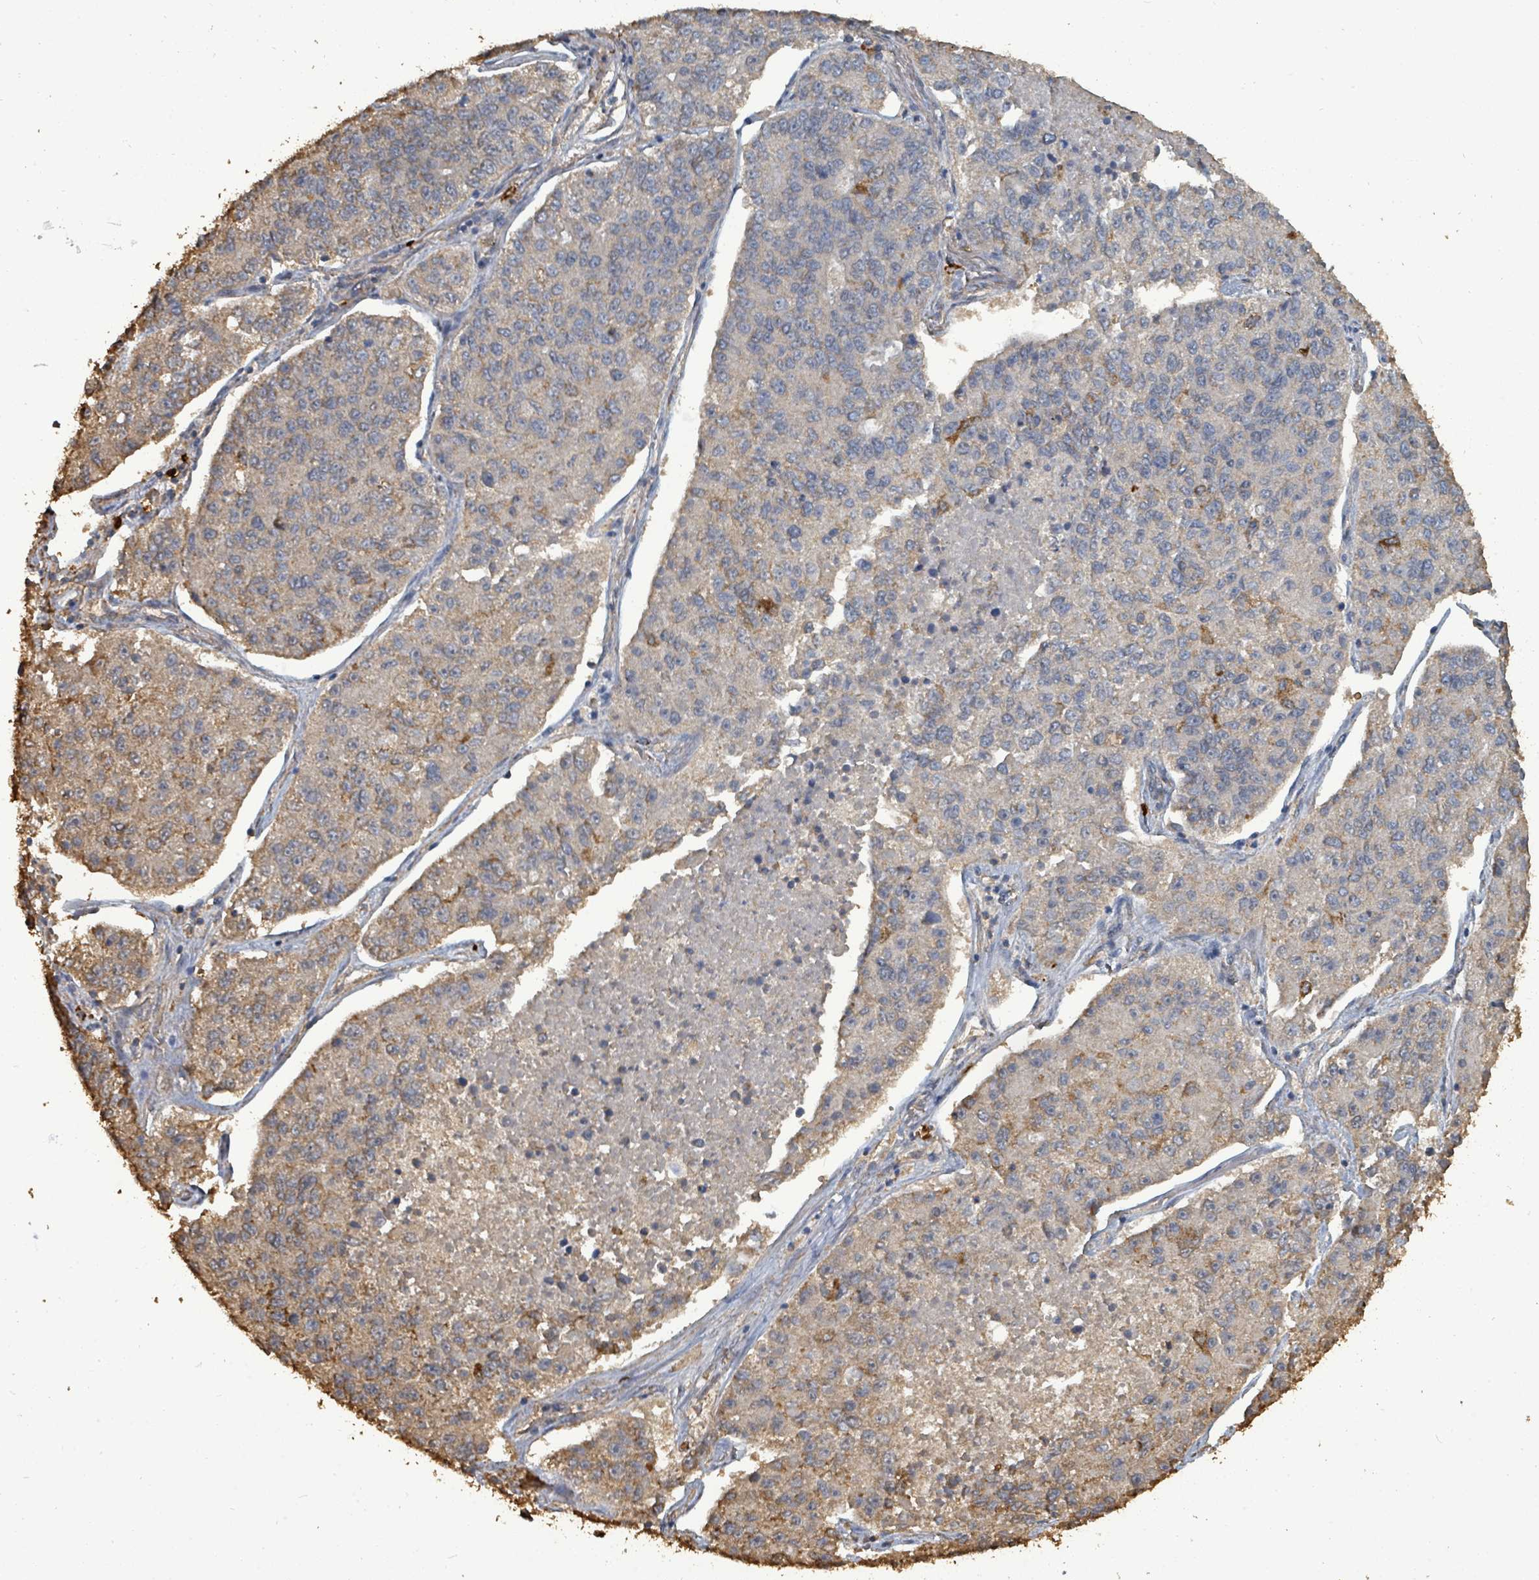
{"staining": {"intensity": "weak", "quantity": "<25%", "location": "cytoplasmic/membranous"}, "tissue": "lung cancer", "cell_type": "Tumor cells", "image_type": "cancer", "snomed": [{"axis": "morphology", "description": "Adenocarcinoma, NOS"}, {"axis": "topography", "description": "Lung"}], "caption": "Immunohistochemistry (IHC) of adenocarcinoma (lung) demonstrates no expression in tumor cells. (Immunohistochemistry (IHC), brightfield microscopy, high magnification).", "gene": "C6orf52", "patient": {"sex": "male", "age": 49}}